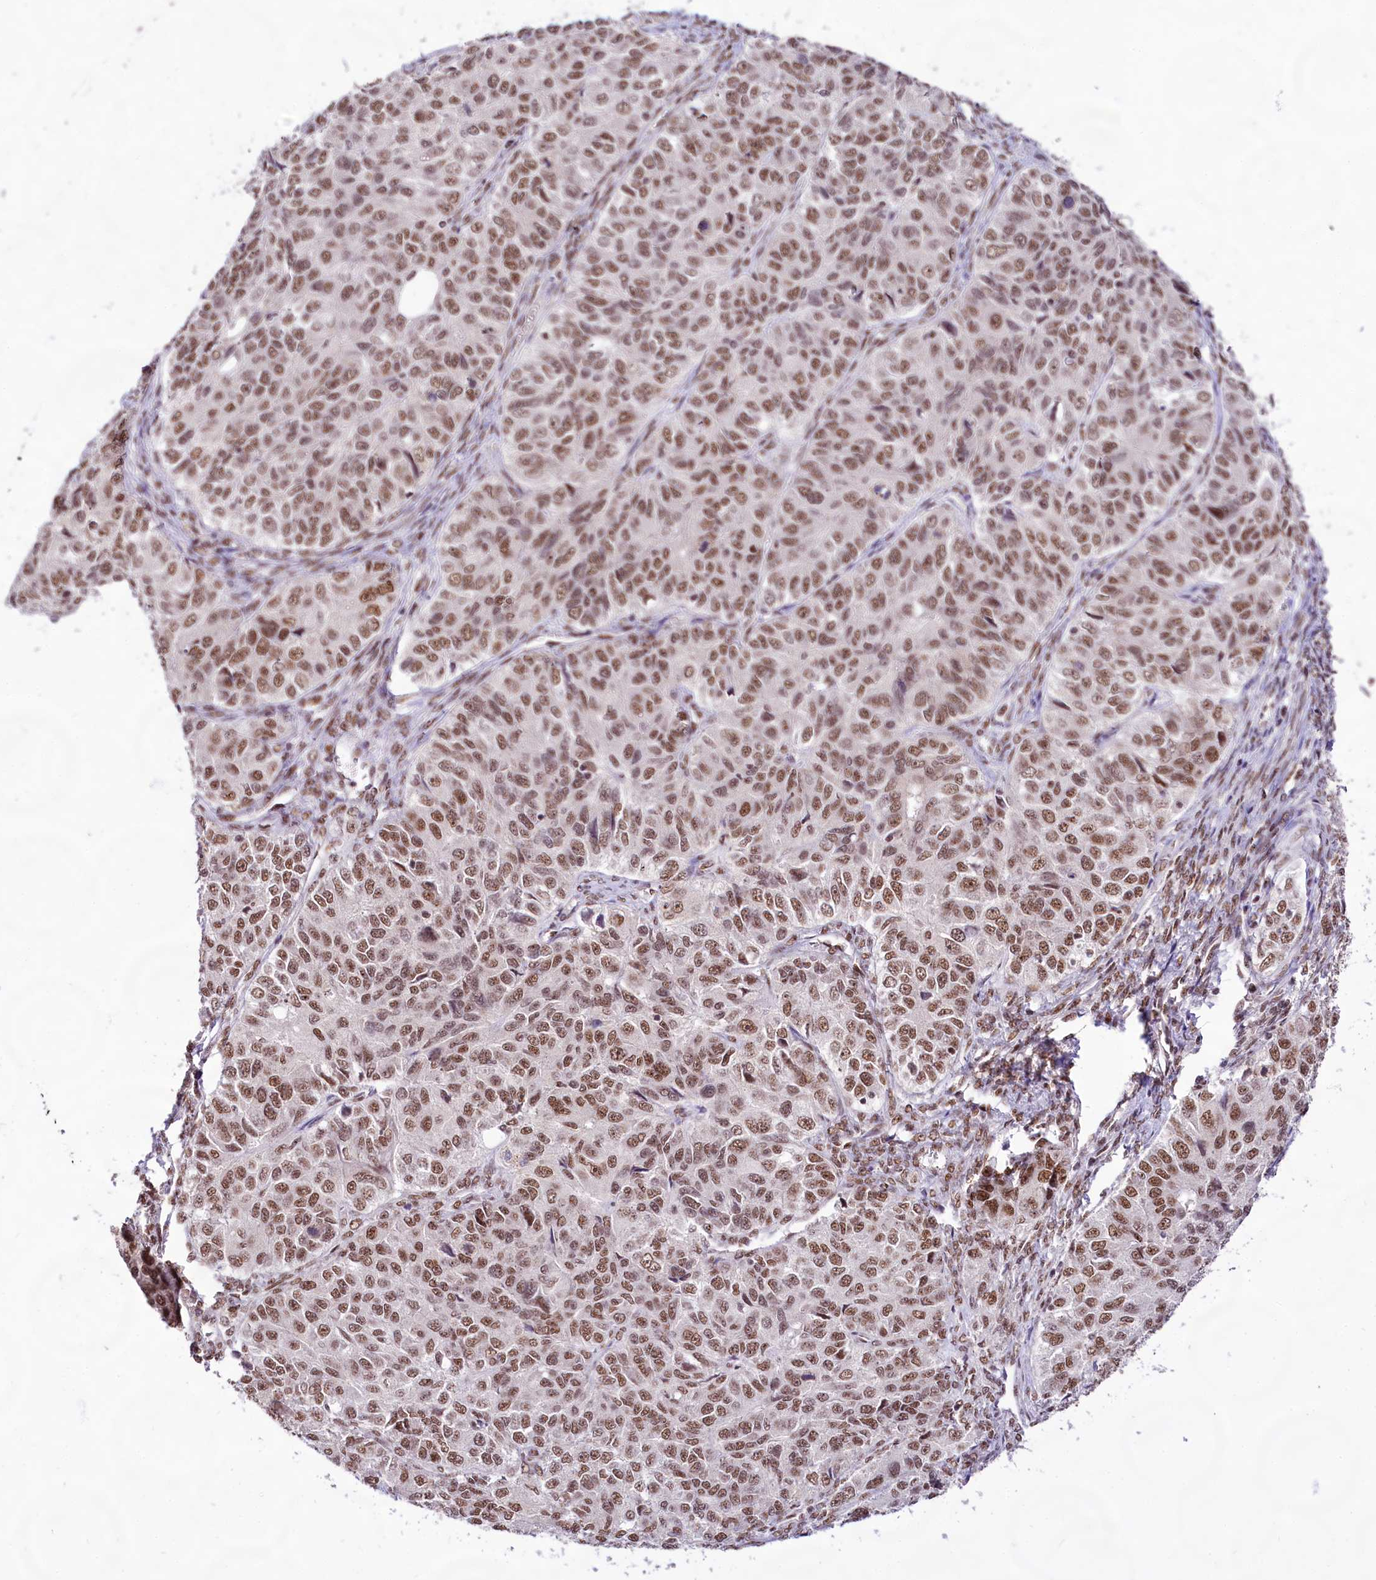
{"staining": {"intensity": "moderate", "quantity": ">75%", "location": "nuclear"}, "tissue": "ovarian cancer", "cell_type": "Tumor cells", "image_type": "cancer", "snomed": [{"axis": "morphology", "description": "Carcinoma, endometroid"}, {"axis": "topography", "description": "Ovary"}], "caption": "Brown immunohistochemical staining in human ovarian endometroid carcinoma demonstrates moderate nuclear staining in about >75% of tumor cells.", "gene": "HIRA", "patient": {"sex": "female", "age": 51}}